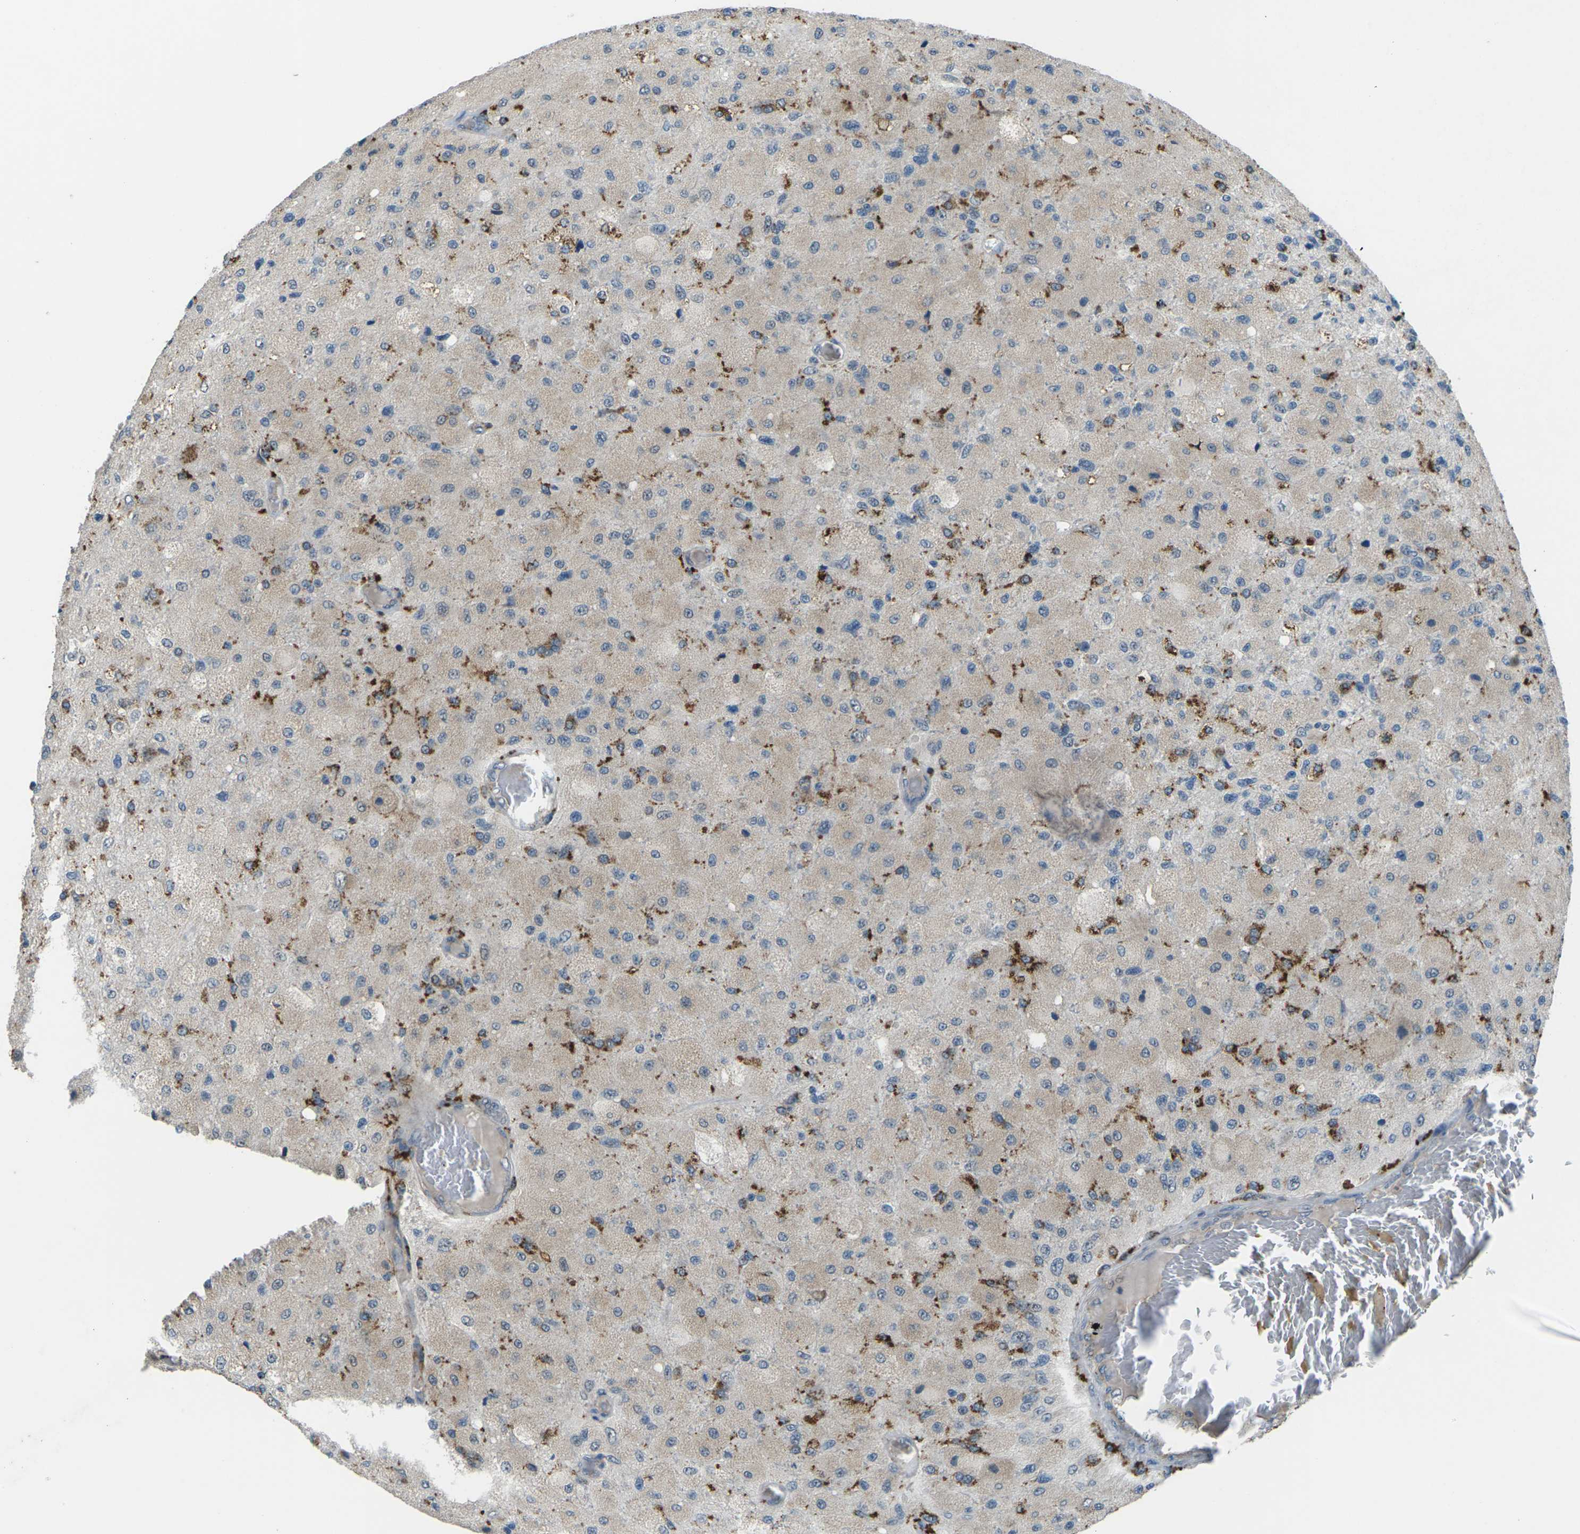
{"staining": {"intensity": "strong", "quantity": "<25%", "location": "cytoplasmic/membranous"}, "tissue": "glioma", "cell_type": "Tumor cells", "image_type": "cancer", "snomed": [{"axis": "morphology", "description": "Normal tissue, NOS"}, {"axis": "morphology", "description": "Glioma, malignant, High grade"}, {"axis": "topography", "description": "Cerebral cortex"}], "caption": "Glioma stained with IHC displays strong cytoplasmic/membranous expression in approximately <25% of tumor cells.", "gene": "SLC31A2", "patient": {"sex": "male", "age": 77}}